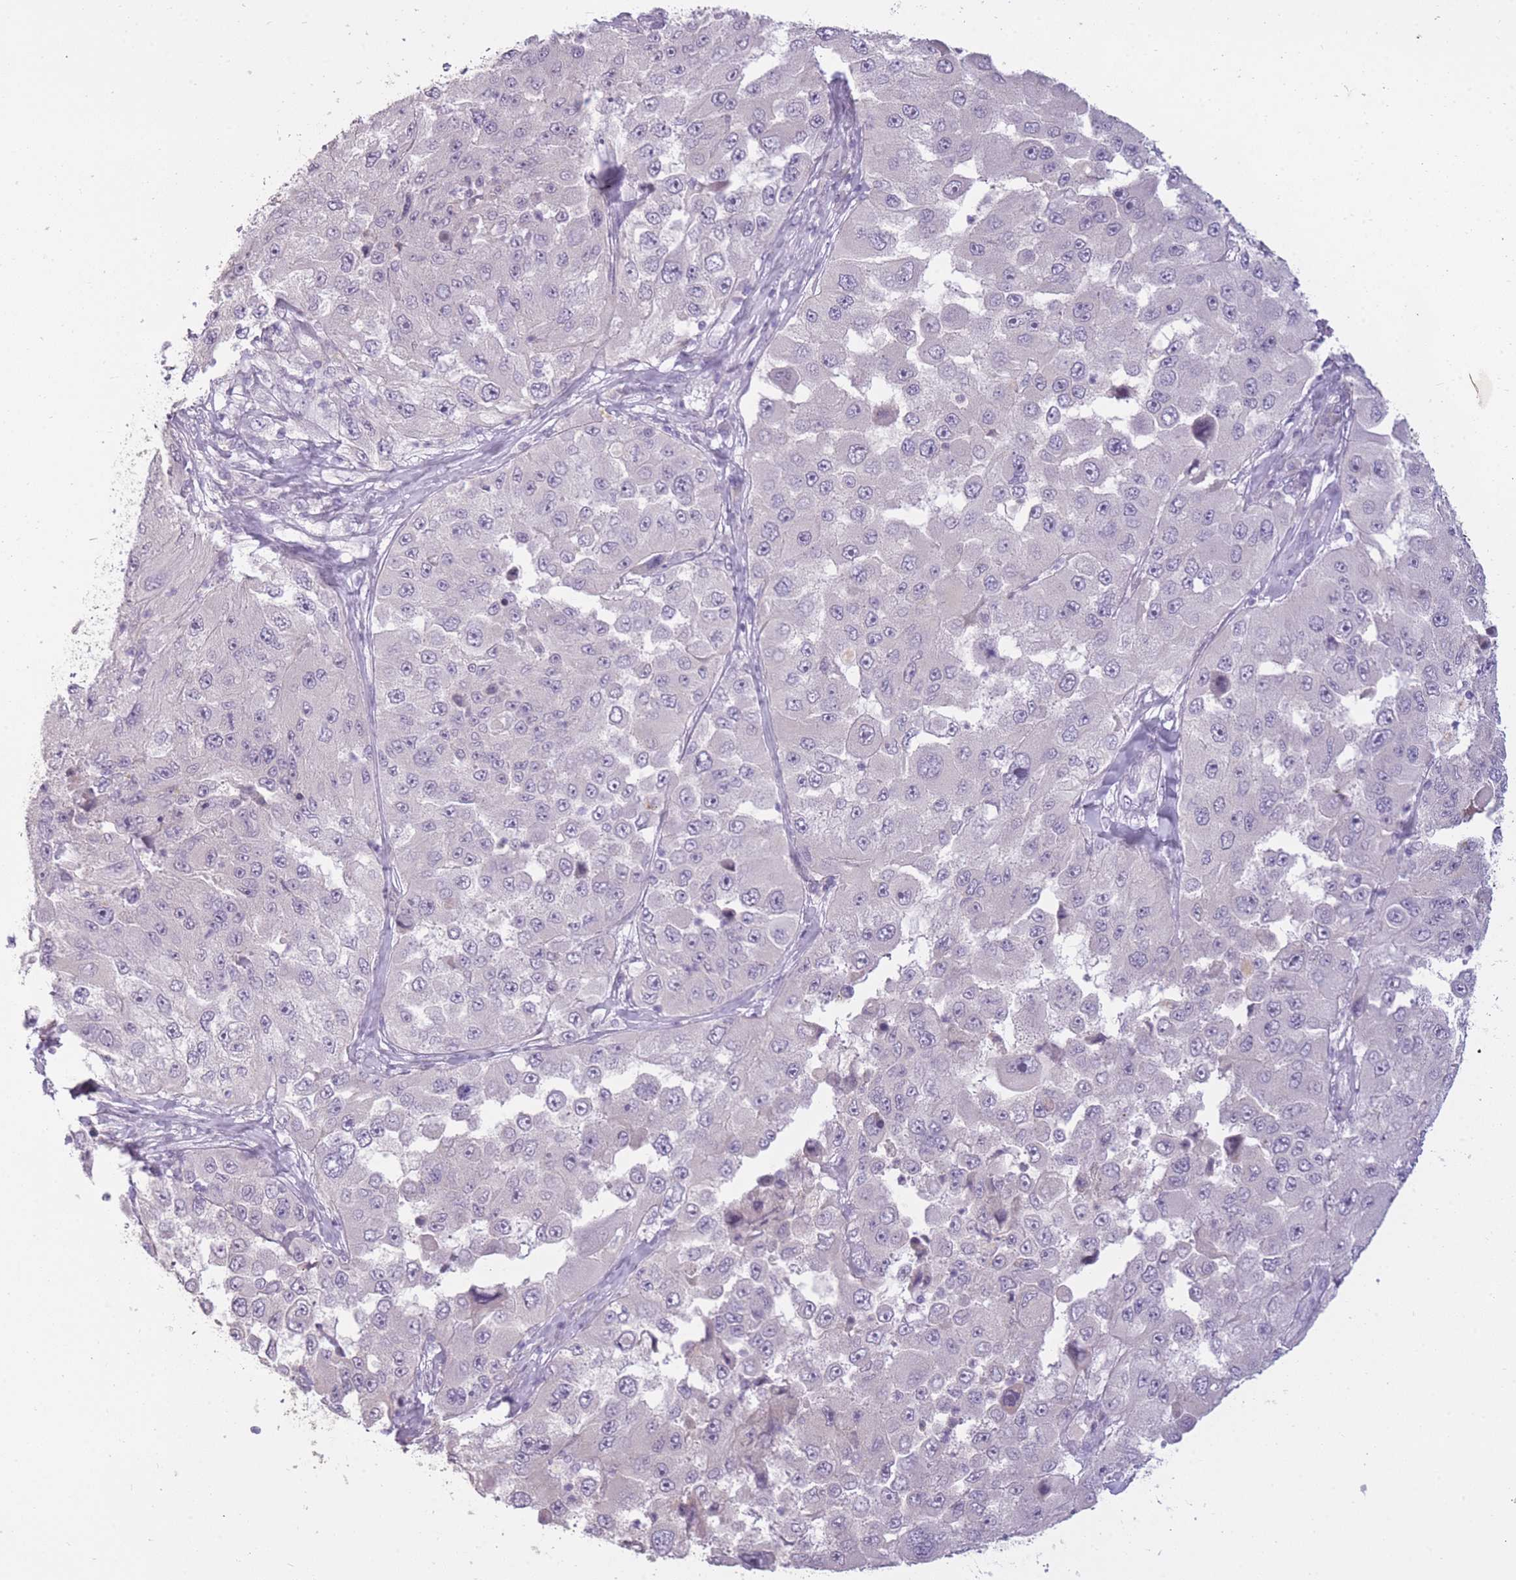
{"staining": {"intensity": "negative", "quantity": "none", "location": "none"}, "tissue": "melanoma", "cell_type": "Tumor cells", "image_type": "cancer", "snomed": [{"axis": "morphology", "description": "Malignant melanoma, Metastatic site"}, {"axis": "topography", "description": "Lymph node"}], "caption": "Malignant melanoma (metastatic site) was stained to show a protein in brown. There is no significant positivity in tumor cells.", "gene": "ZBTB24", "patient": {"sex": "male", "age": 62}}